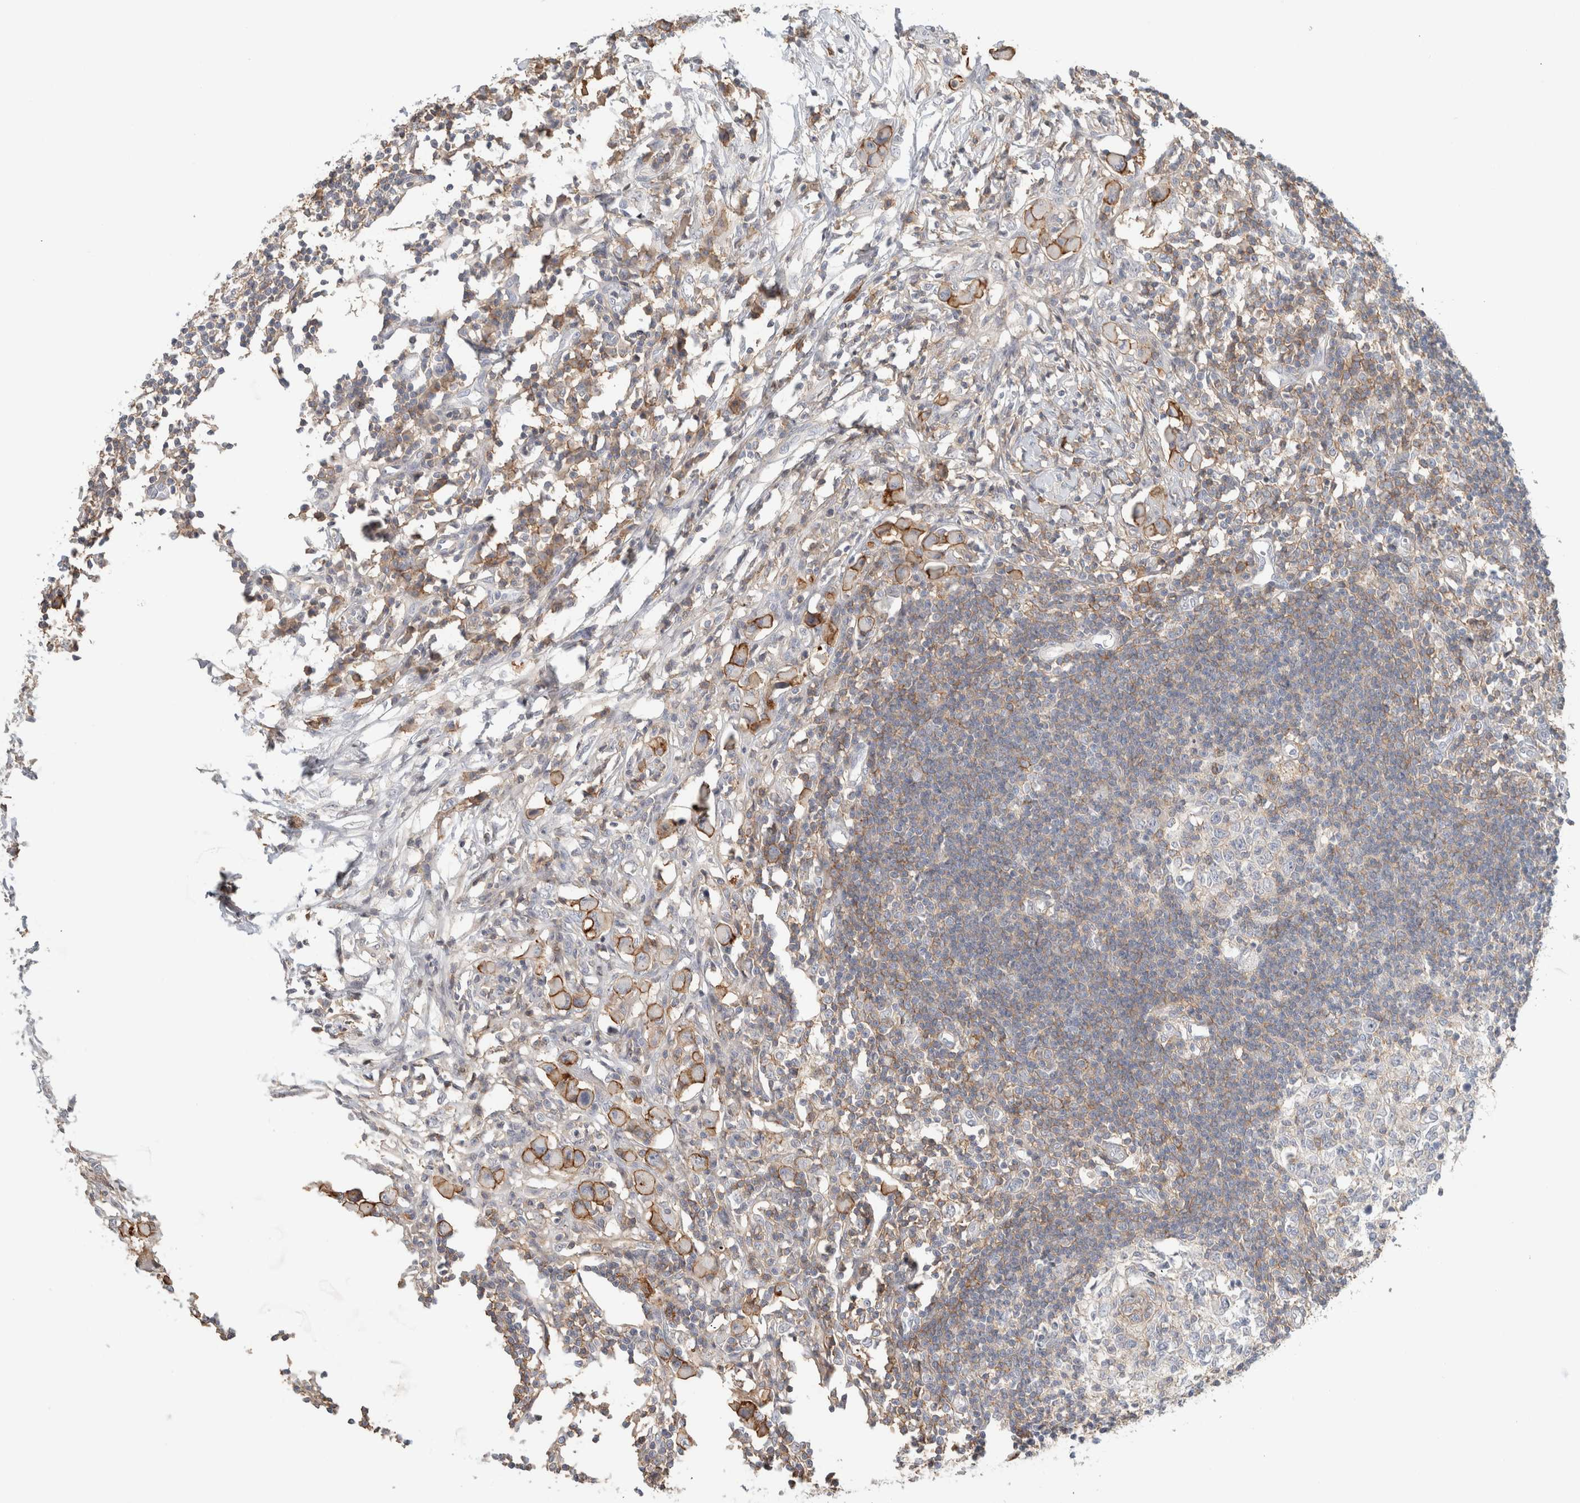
{"staining": {"intensity": "weak", "quantity": "<25%", "location": "cytoplasmic/membranous"}, "tissue": "lymph node", "cell_type": "Germinal center cells", "image_type": "normal", "snomed": [{"axis": "morphology", "description": "Normal tissue, NOS"}, {"axis": "morphology", "description": "Malignant melanoma, Metastatic site"}, {"axis": "topography", "description": "Lymph node"}], "caption": "This is an IHC histopathology image of unremarkable lymph node. There is no positivity in germinal center cells.", "gene": "ERCC6L2", "patient": {"sex": "male", "age": 41}}